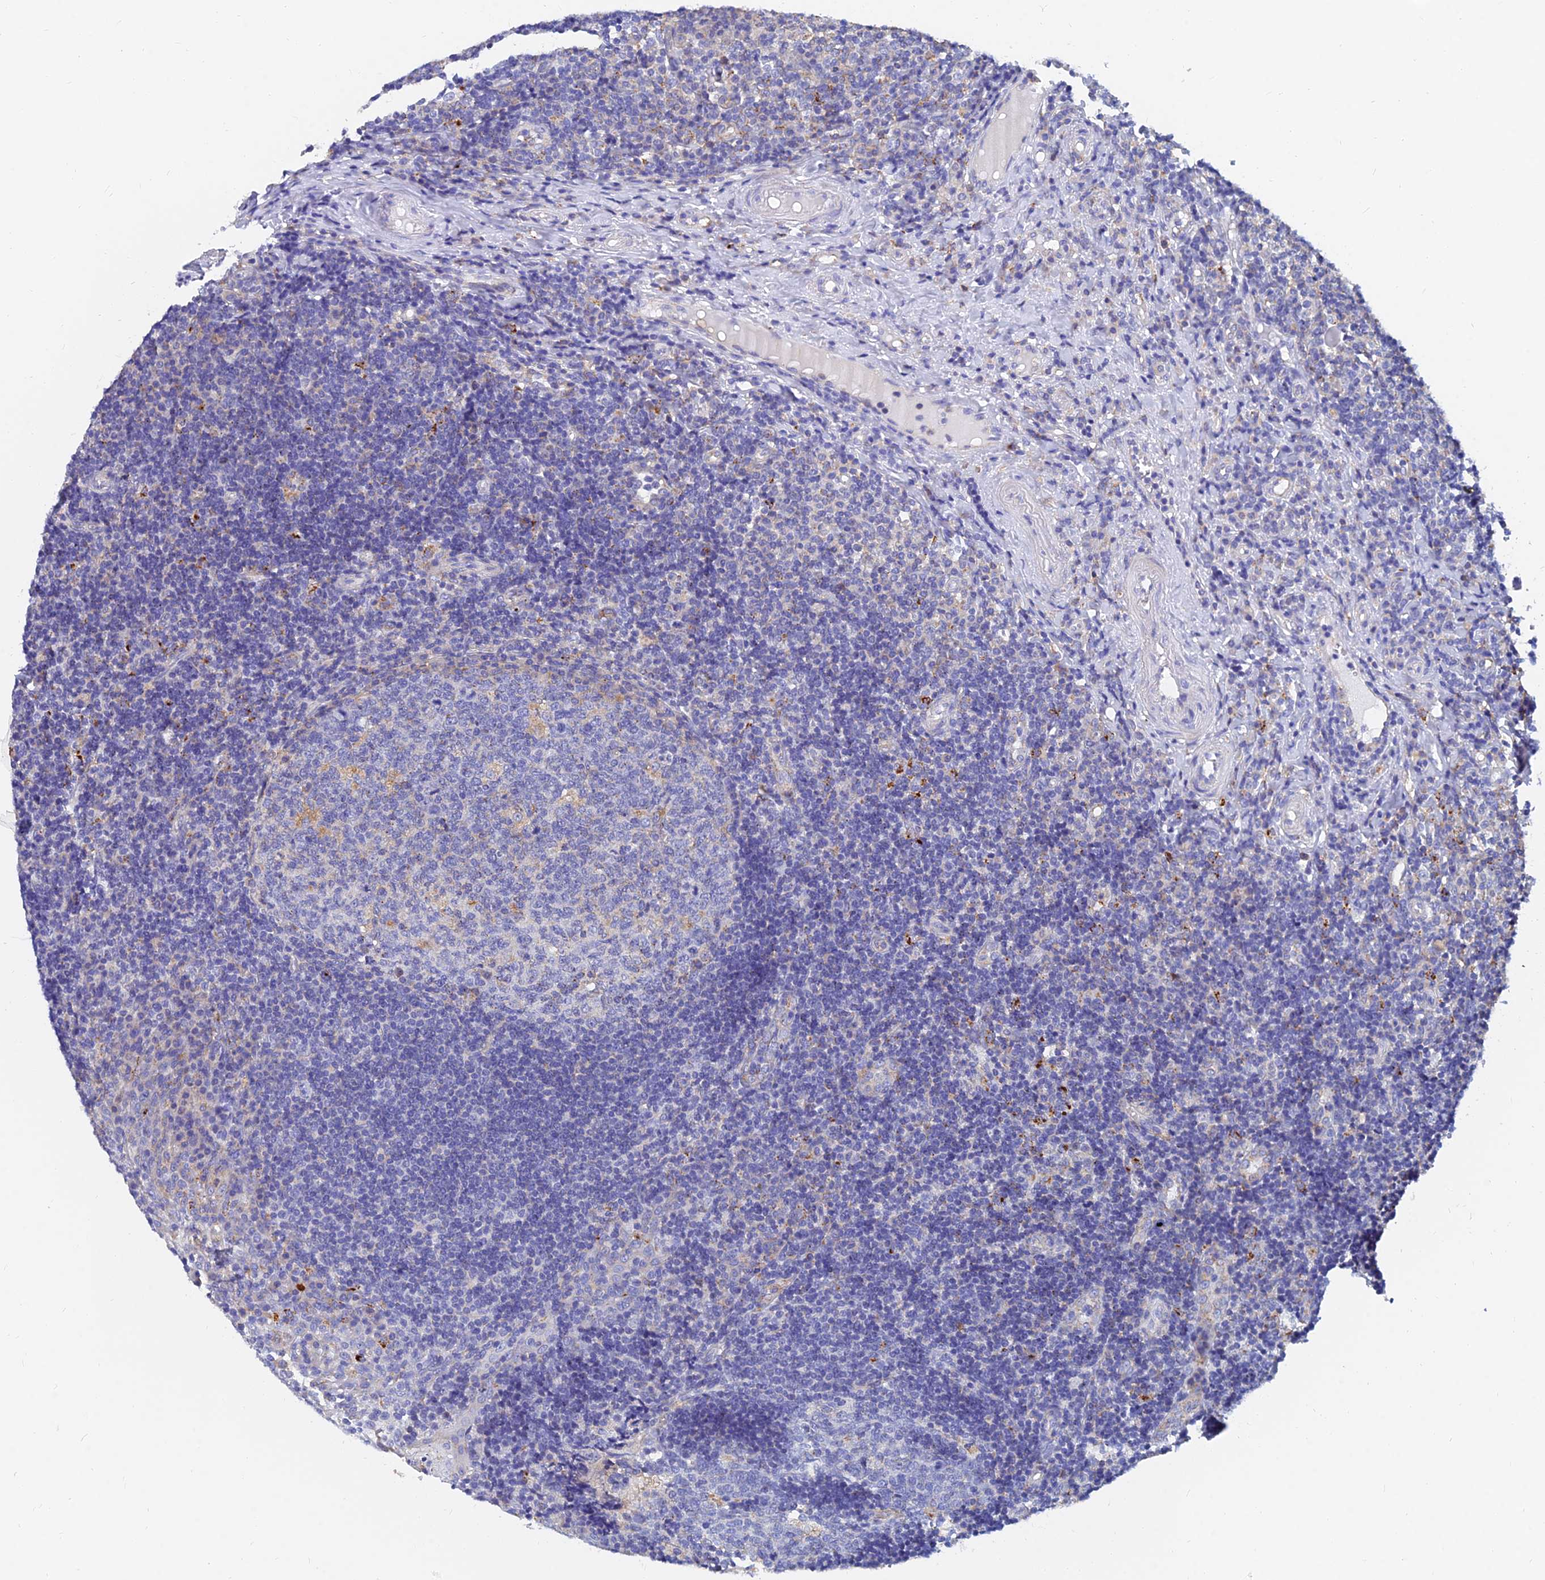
{"staining": {"intensity": "negative", "quantity": "none", "location": "none"}, "tissue": "tonsil", "cell_type": "Germinal center cells", "image_type": "normal", "snomed": [{"axis": "morphology", "description": "Normal tissue, NOS"}, {"axis": "topography", "description": "Tonsil"}], "caption": "This photomicrograph is of benign tonsil stained with immunohistochemistry to label a protein in brown with the nuclei are counter-stained blue. There is no expression in germinal center cells. (DAB (3,3'-diaminobenzidine) immunohistochemistry (IHC) with hematoxylin counter stain).", "gene": "SPNS1", "patient": {"sex": "female", "age": 40}}